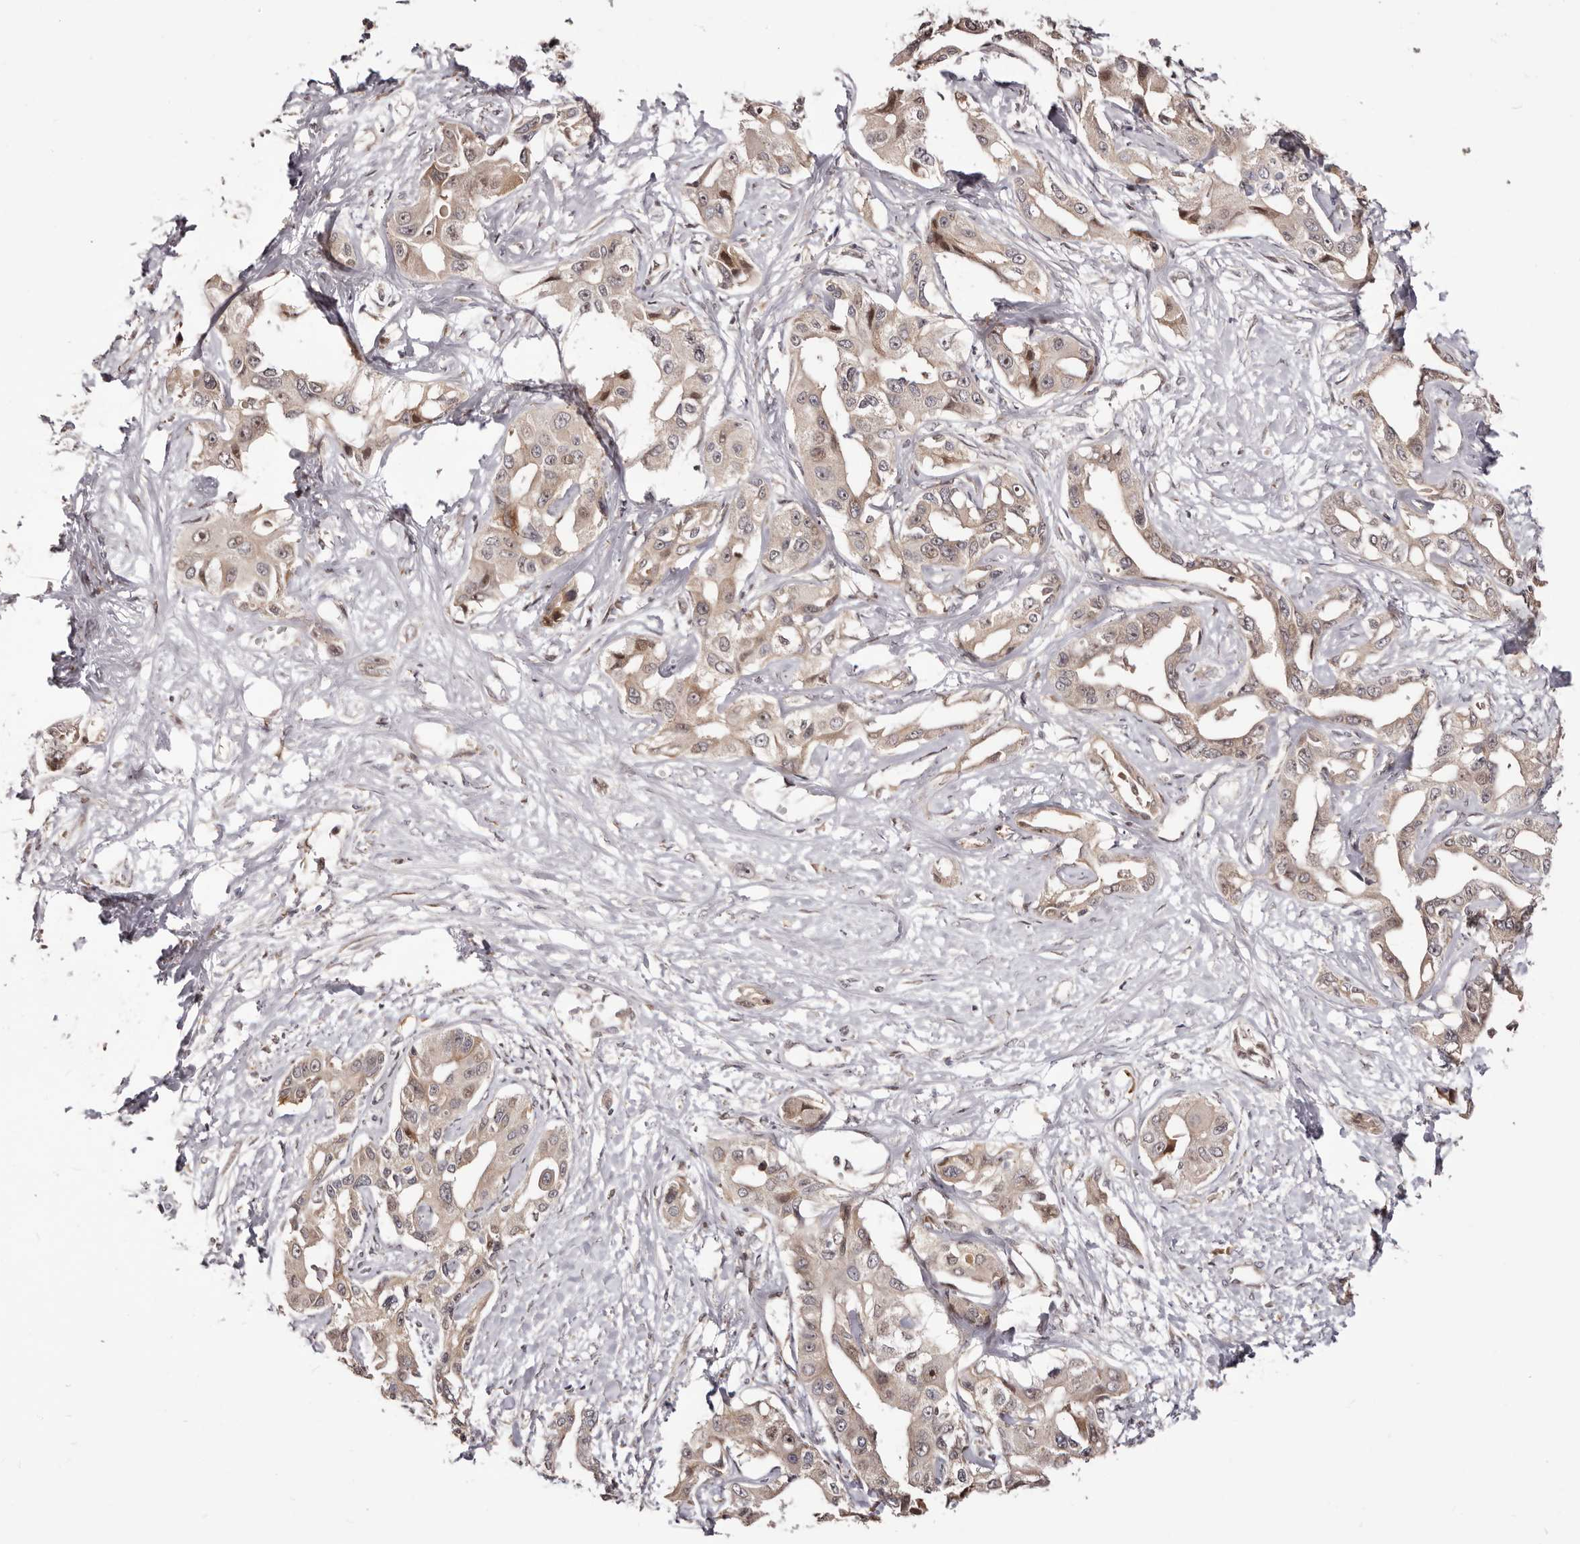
{"staining": {"intensity": "weak", "quantity": ">75%", "location": "cytoplasmic/membranous,nuclear"}, "tissue": "liver cancer", "cell_type": "Tumor cells", "image_type": "cancer", "snomed": [{"axis": "morphology", "description": "Cholangiocarcinoma"}, {"axis": "topography", "description": "Liver"}], "caption": "Immunohistochemistry (IHC) image of neoplastic tissue: liver cancer stained using immunohistochemistry displays low levels of weak protein expression localized specifically in the cytoplasmic/membranous and nuclear of tumor cells, appearing as a cytoplasmic/membranous and nuclear brown color.", "gene": "NOL12", "patient": {"sex": "male", "age": 59}}